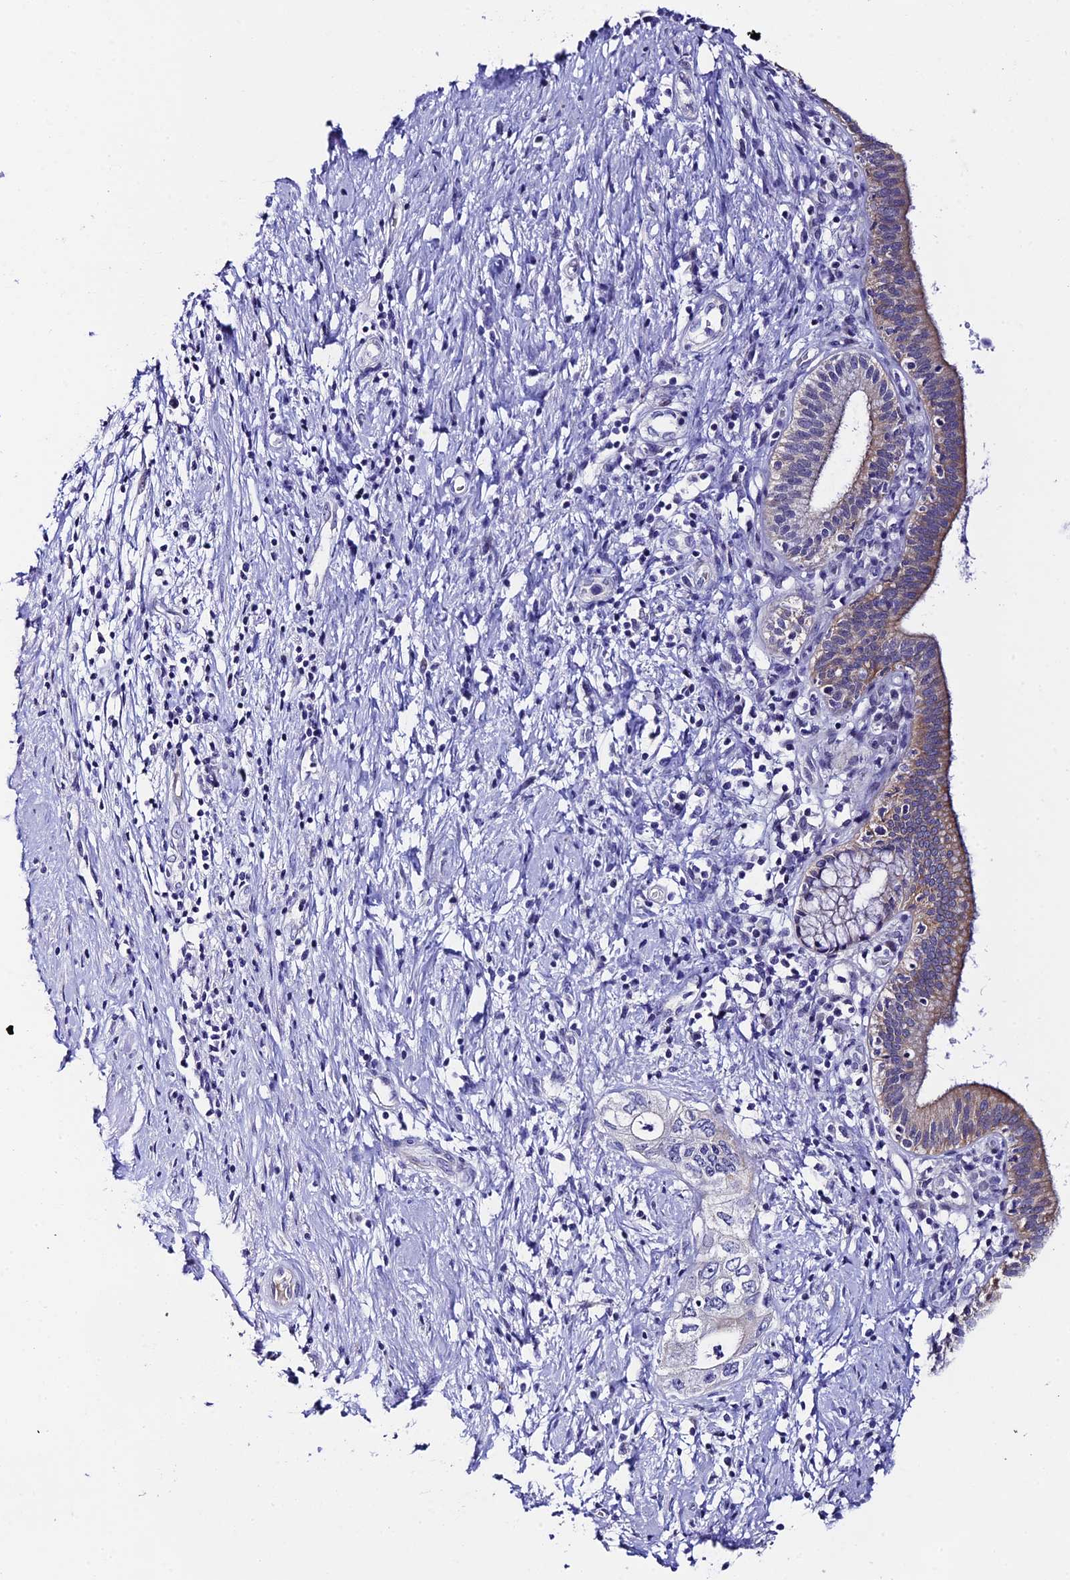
{"staining": {"intensity": "weak", "quantity": "25%-75%", "location": "cytoplasmic/membranous"}, "tissue": "pancreatic cancer", "cell_type": "Tumor cells", "image_type": "cancer", "snomed": [{"axis": "morphology", "description": "Adenocarcinoma, NOS"}, {"axis": "topography", "description": "Pancreas"}], "caption": "High-magnification brightfield microscopy of pancreatic cancer (adenocarcinoma) stained with DAB (3,3'-diaminobenzidine) (brown) and counterstained with hematoxylin (blue). tumor cells exhibit weak cytoplasmic/membranous expression is appreciated in approximately25%-75% of cells. Immunohistochemistry (ihc) stains the protein in brown and the nuclei are stained blue.", "gene": "RASGEF1B", "patient": {"sex": "female", "age": 73}}